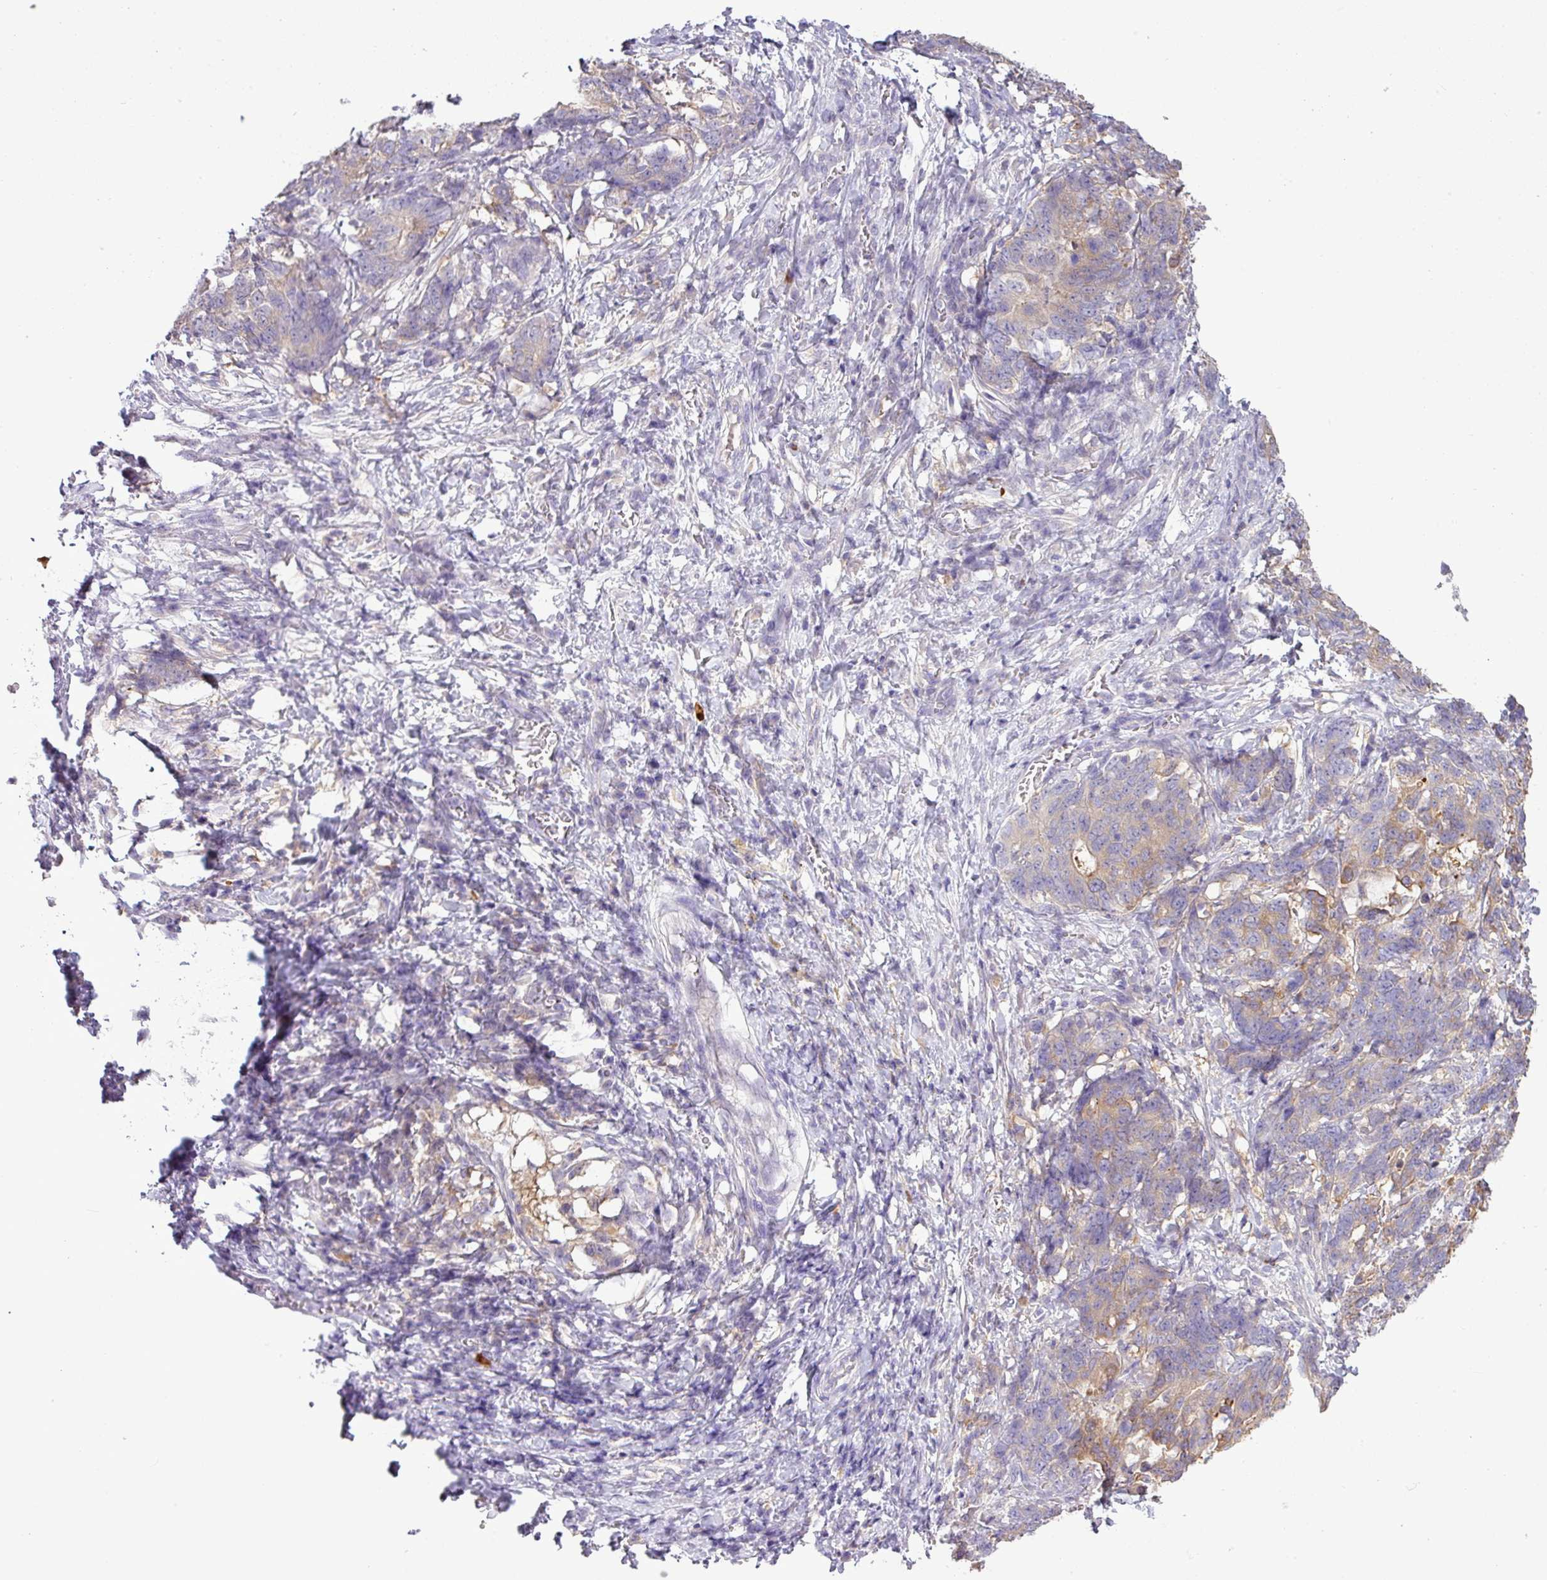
{"staining": {"intensity": "weak", "quantity": "25%-75%", "location": "cytoplasmic/membranous"}, "tissue": "stomach cancer", "cell_type": "Tumor cells", "image_type": "cancer", "snomed": [{"axis": "morphology", "description": "Normal tissue, NOS"}, {"axis": "morphology", "description": "Adenocarcinoma, NOS"}, {"axis": "topography", "description": "Stomach"}], "caption": "Immunohistochemistry of adenocarcinoma (stomach) displays low levels of weak cytoplasmic/membranous positivity in approximately 25%-75% of tumor cells. Nuclei are stained in blue.", "gene": "STAT5A", "patient": {"sex": "female", "age": 64}}